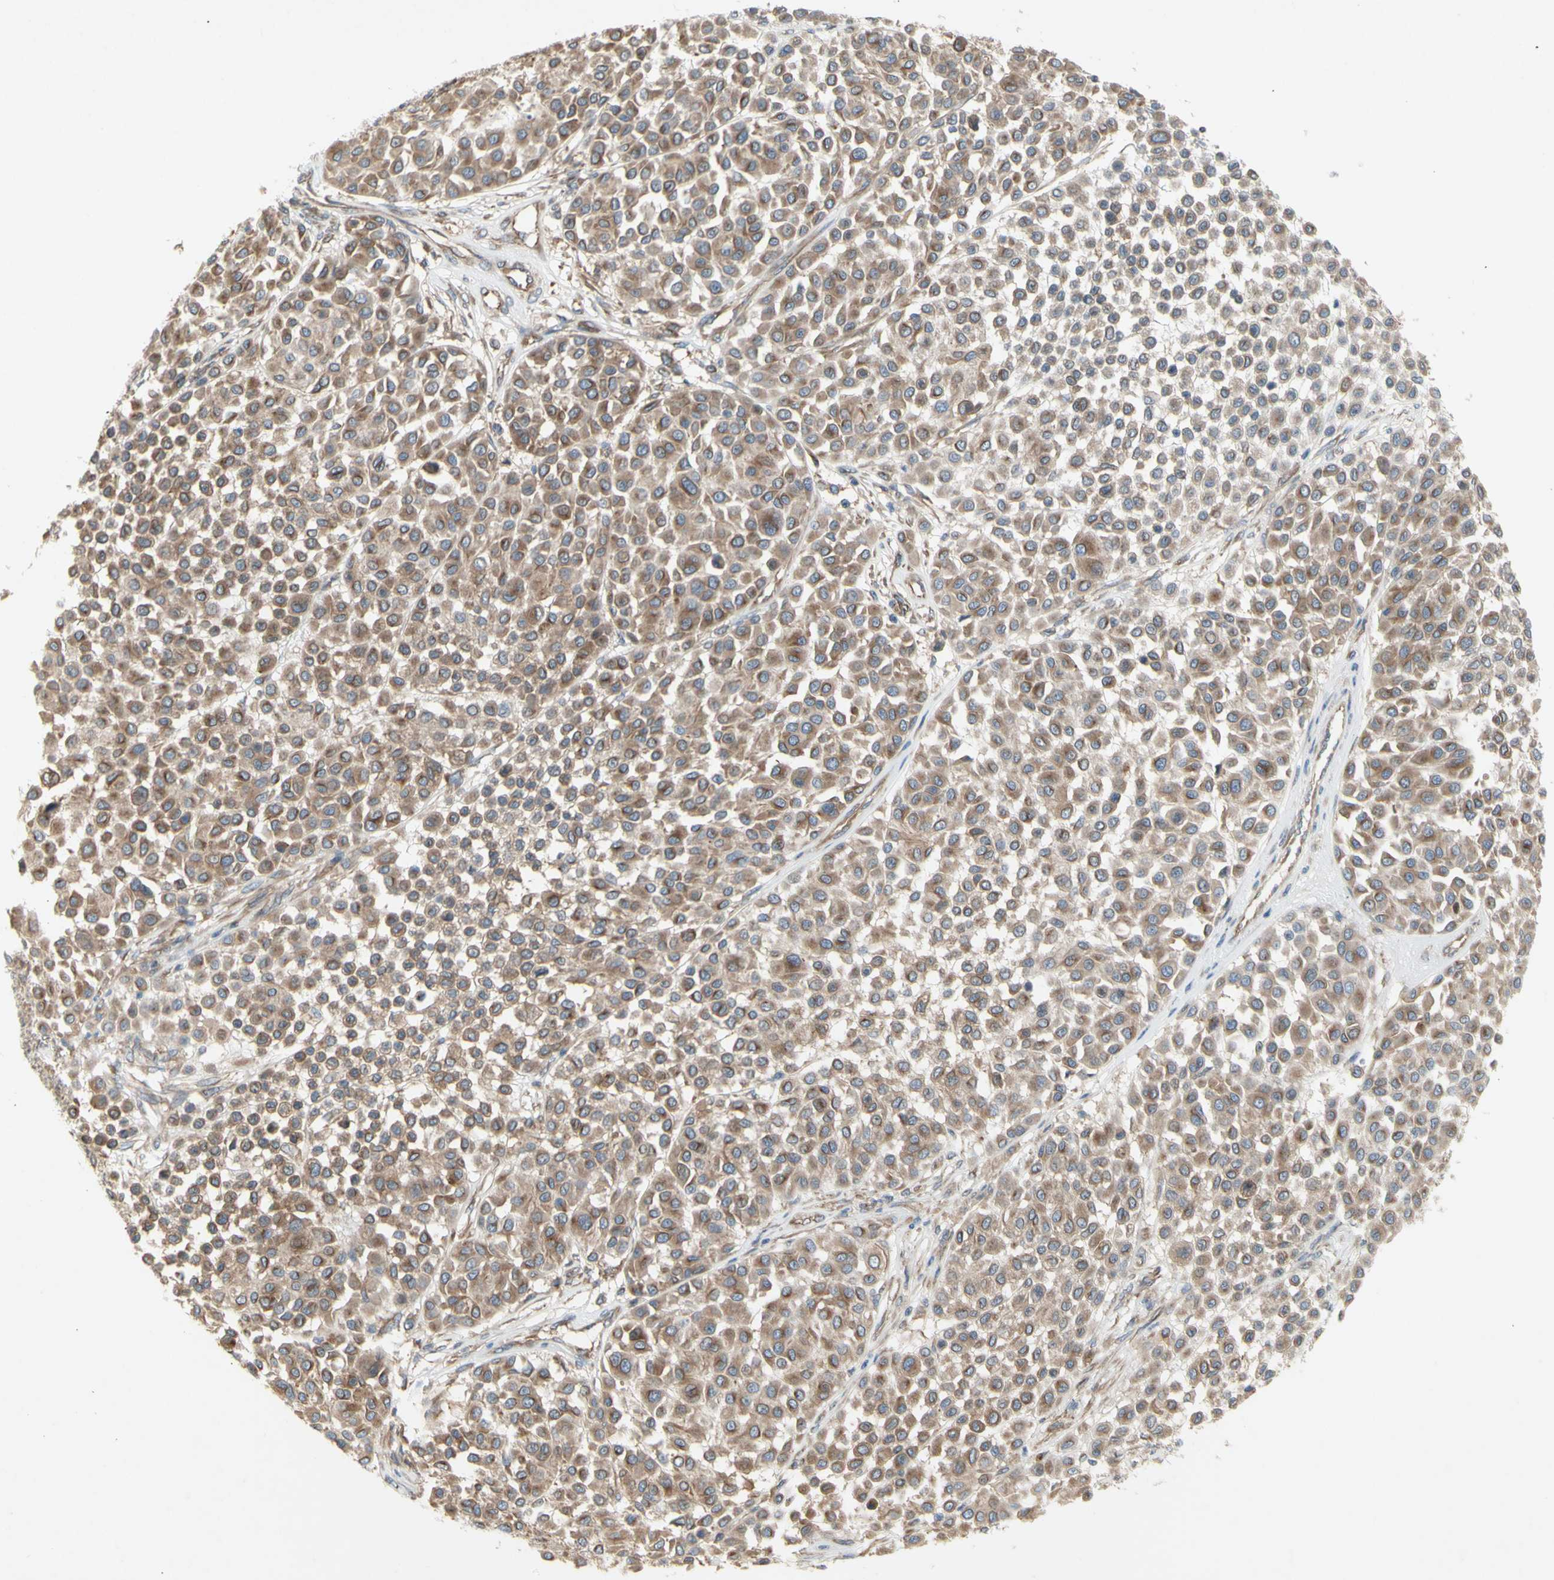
{"staining": {"intensity": "moderate", "quantity": ">75%", "location": "cytoplasmic/membranous"}, "tissue": "melanoma", "cell_type": "Tumor cells", "image_type": "cancer", "snomed": [{"axis": "morphology", "description": "Malignant melanoma, Metastatic site"}, {"axis": "topography", "description": "Soft tissue"}], "caption": "This histopathology image displays IHC staining of melanoma, with medium moderate cytoplasmic/membranous staining in approximately >75% of tumor cells.", "gene": "KLC1", "patient": {"sex": "male", "age": 41}}